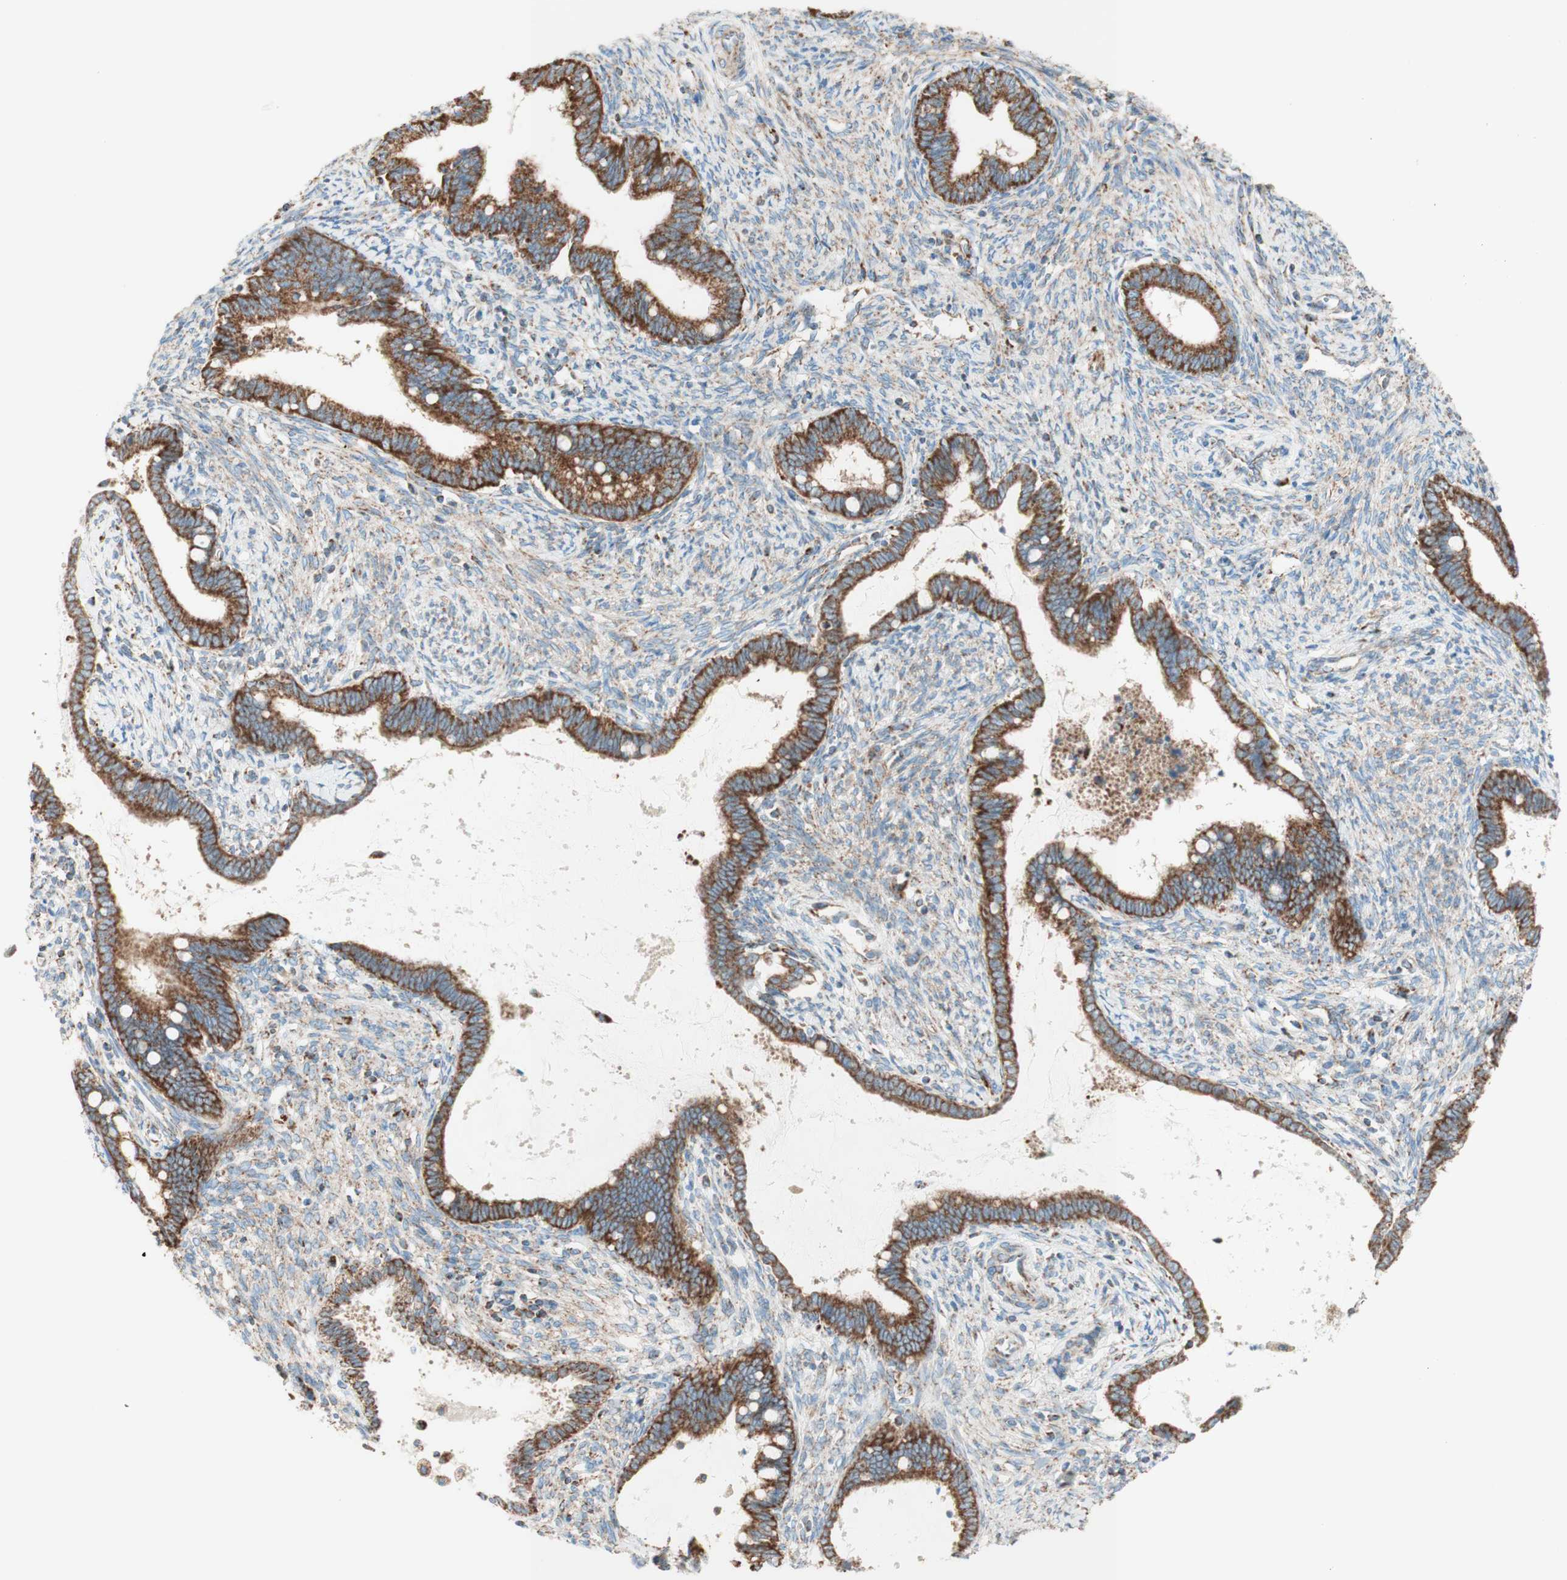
{"staining": {"intensity": "strong", "quantity": ">75%", "location": "cytoplasmic/membranous"}, "tissue": "cervical cancer", "cell_type": "Tumor cells", "image_type": "cancer", "snomed": [{"axis": "morphology", "description": "Adenocarcinoma, NOS"}, {"axis": "topography", "description": "Cervix"}], "caption": "Brown immunohistochemical staining in human cervical cancer demonstrates strong cytoplasmic/membranous expression in about >75% of tumor cells.", "gene": "TOMM20", "patient": {"sex": "female", "age": 44}}